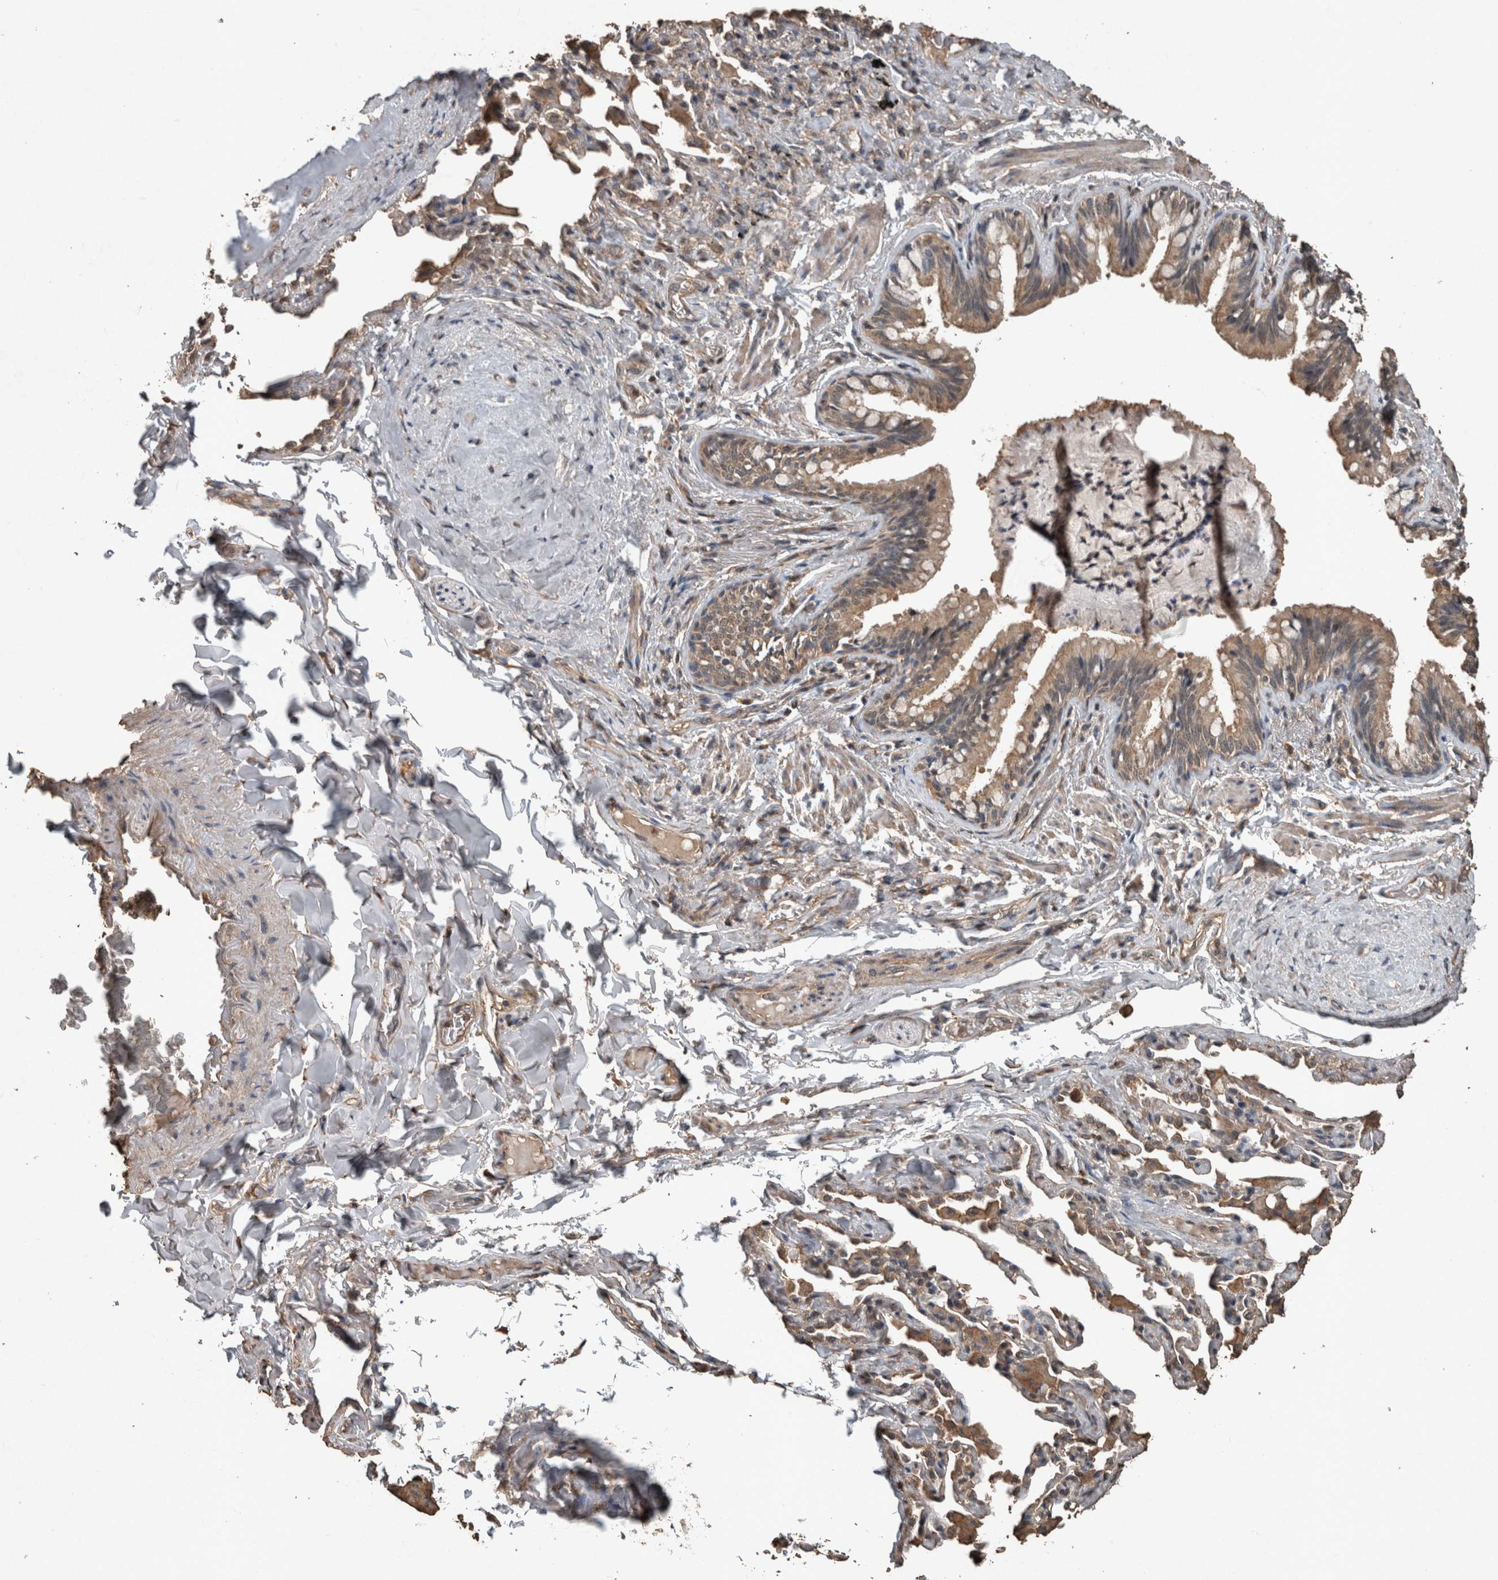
{"staining": {"intensity": "moderate", "quantity": ">75%", "location": "cytoplasmic/membranous"}, "tissue": "bronchus", "cell_type": "Respiratory epithelial cells", "image_type": "normal", "snomed": [{"axis": "morphology", "description": "Normal tissue, NOS"}, {"axis": "morphology", "description": "Inflammation, NOS"}, {"axis": "topography", "description": "Bronchus"}, {"axis": "topography", "description": "Lung"}], "caption": "About >75% of respiratory epithelial cells in normal bronchus reveal moderate cytoplasmic/membranous protein expression as visualized by brown immunohistochemical staining.", "gene": "FGFRL1", "patient": {"sex": "female", "age": 46}}